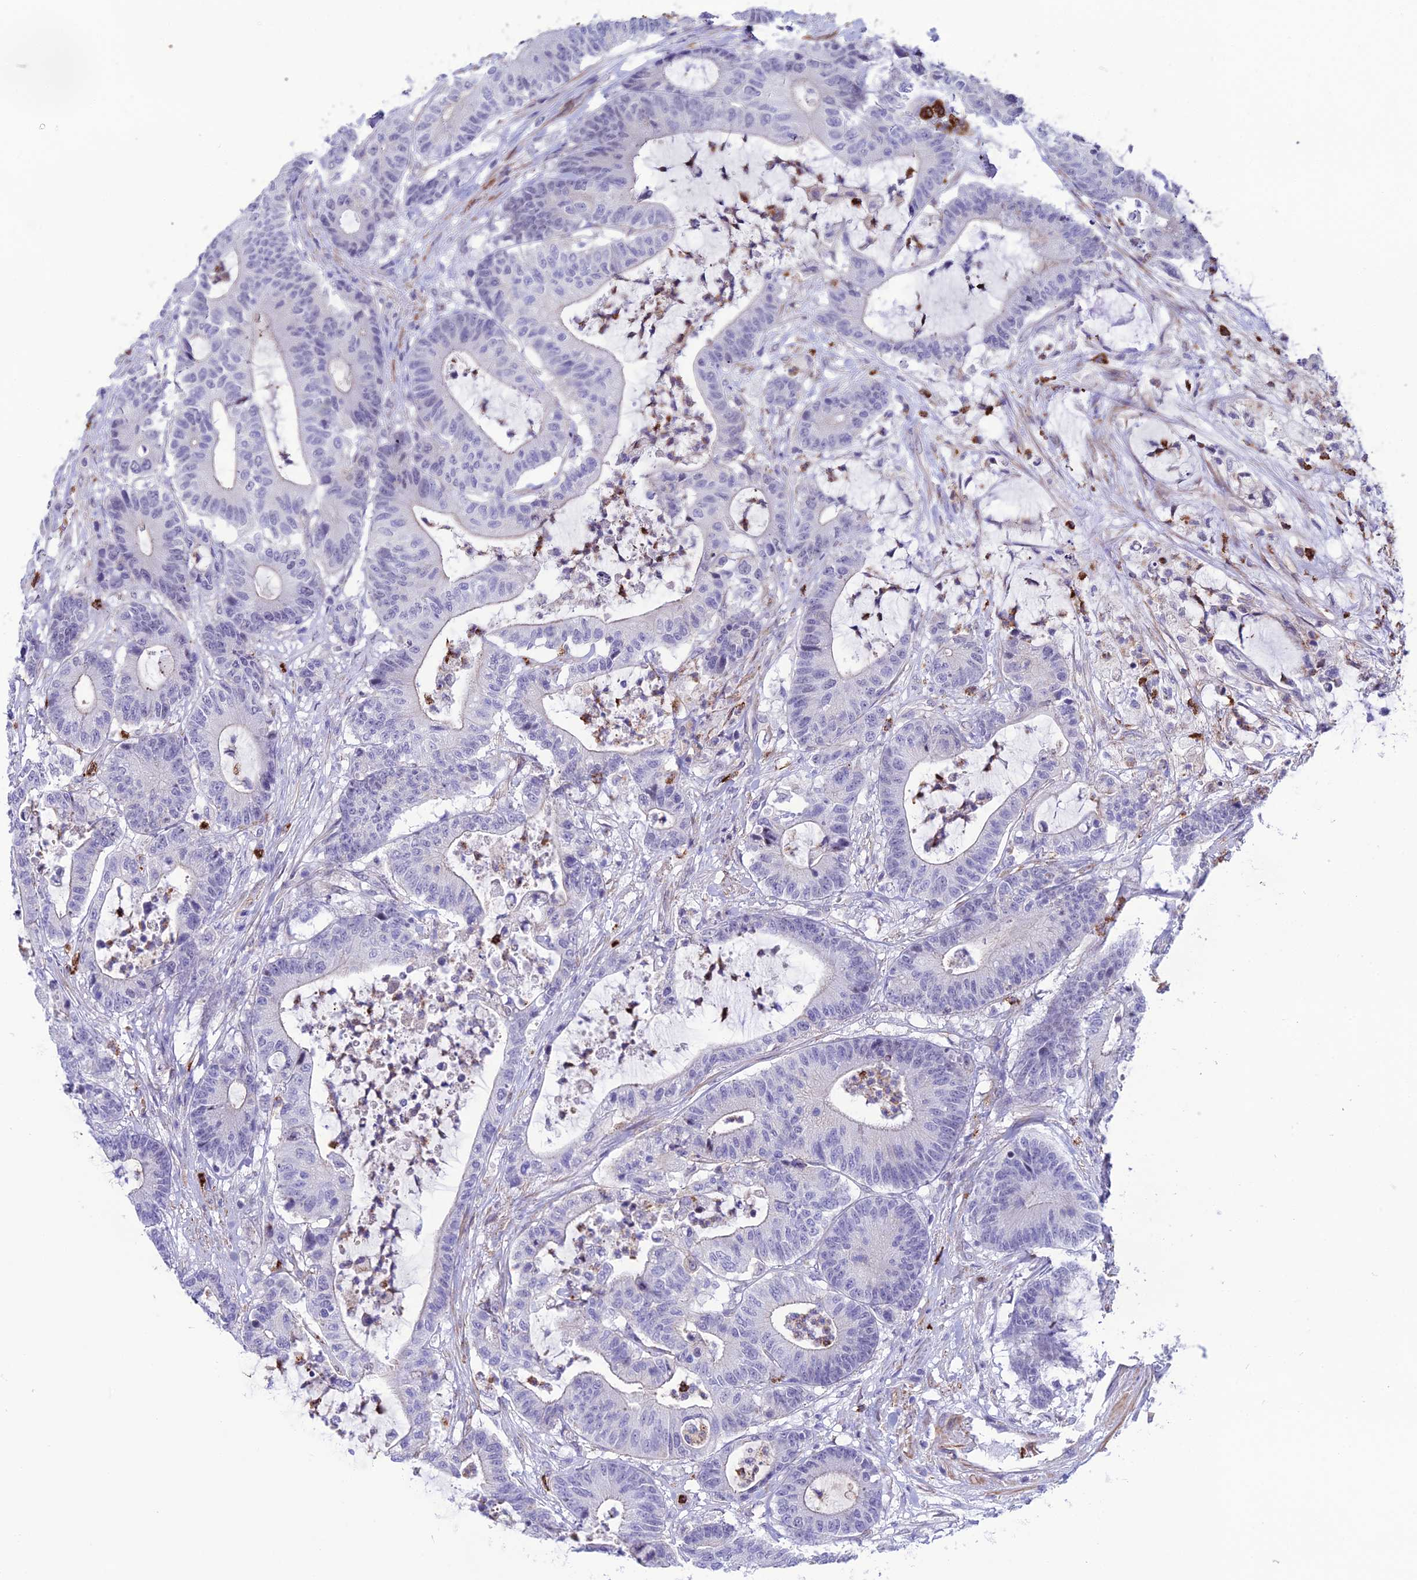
{"staining": {"intensity": "negative", "quantity": "none", "location": "none"}, "tissue": "colorectal cancer", "cell_type": "Tumor cells", "image_type": "cancer", "snomed": [{"axis": "morphology", "description": "Adenocarcinoma, NOS"}, {"axis": "topography", "description": "Colon"}], "caption": "This image is of colorectal cancer stained with IHC to label a protein in brown with the nuclei are counter-stained blue. There is no staining in tumor cells.", "gene": "COL6A6", "patient": {"sex": "female", "age": 84}}